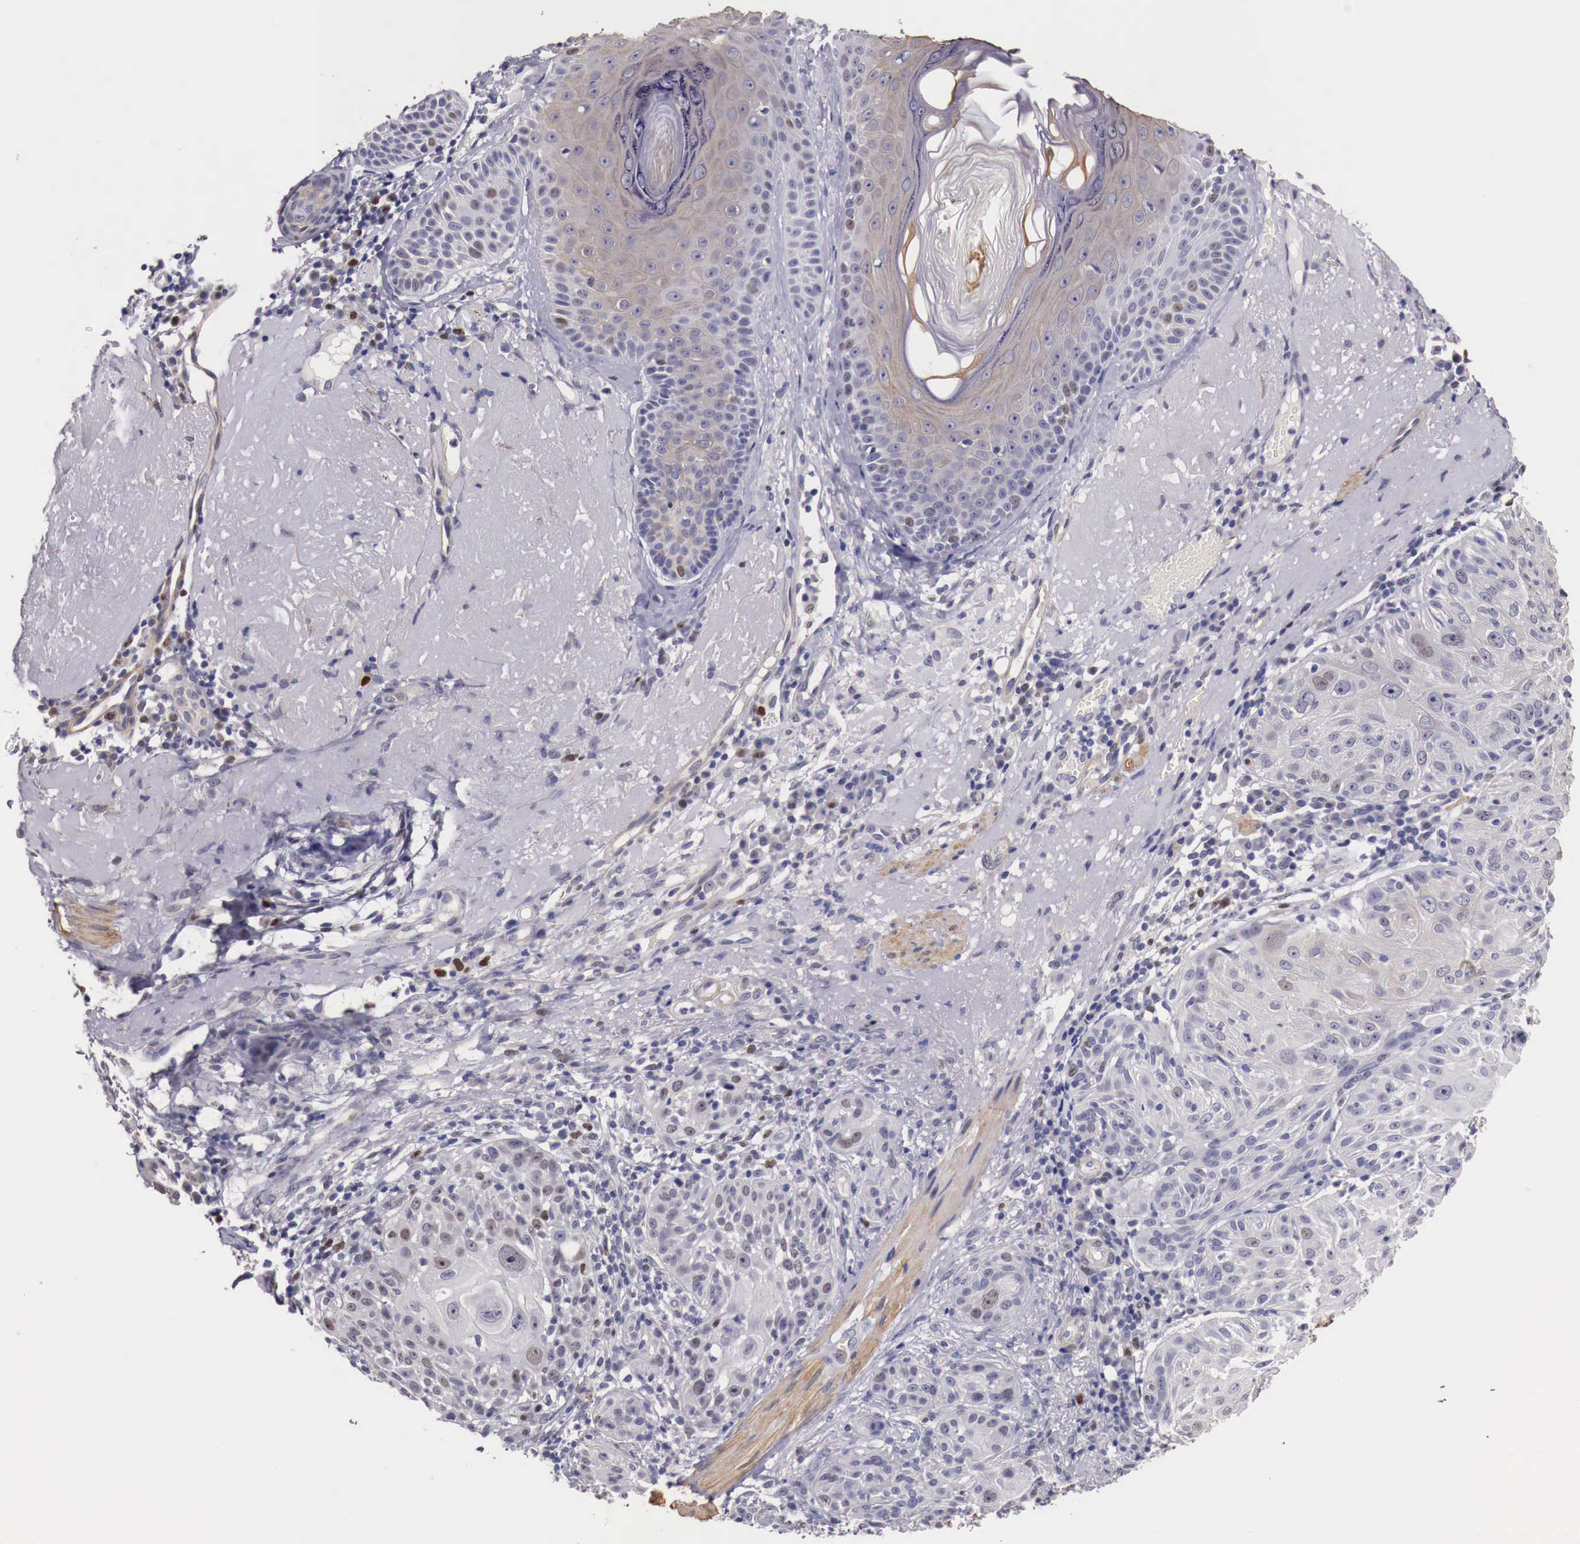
{"staining": {"intensity": "moderate", "quantity": "<25%", "location": "nuclear"}, "tissue": "skin cancer", "cell_type": "Tumor cells", "image_type": "cancer", "snomed": [{"axis": "morphology", "description": "Squamous cell carcinoma, NOS"}, {"axis": "topography", "description": "Skin"}], "caption": "Skin squamous cell carcinoma stained with DAB (3,3'-diaminobenzidine) IHC exhibits low levels of moderate nuclear staining in about <25% of tumor cells.", "gene": "ENOX2", "patient": {"sex": "female", "age": 89}}